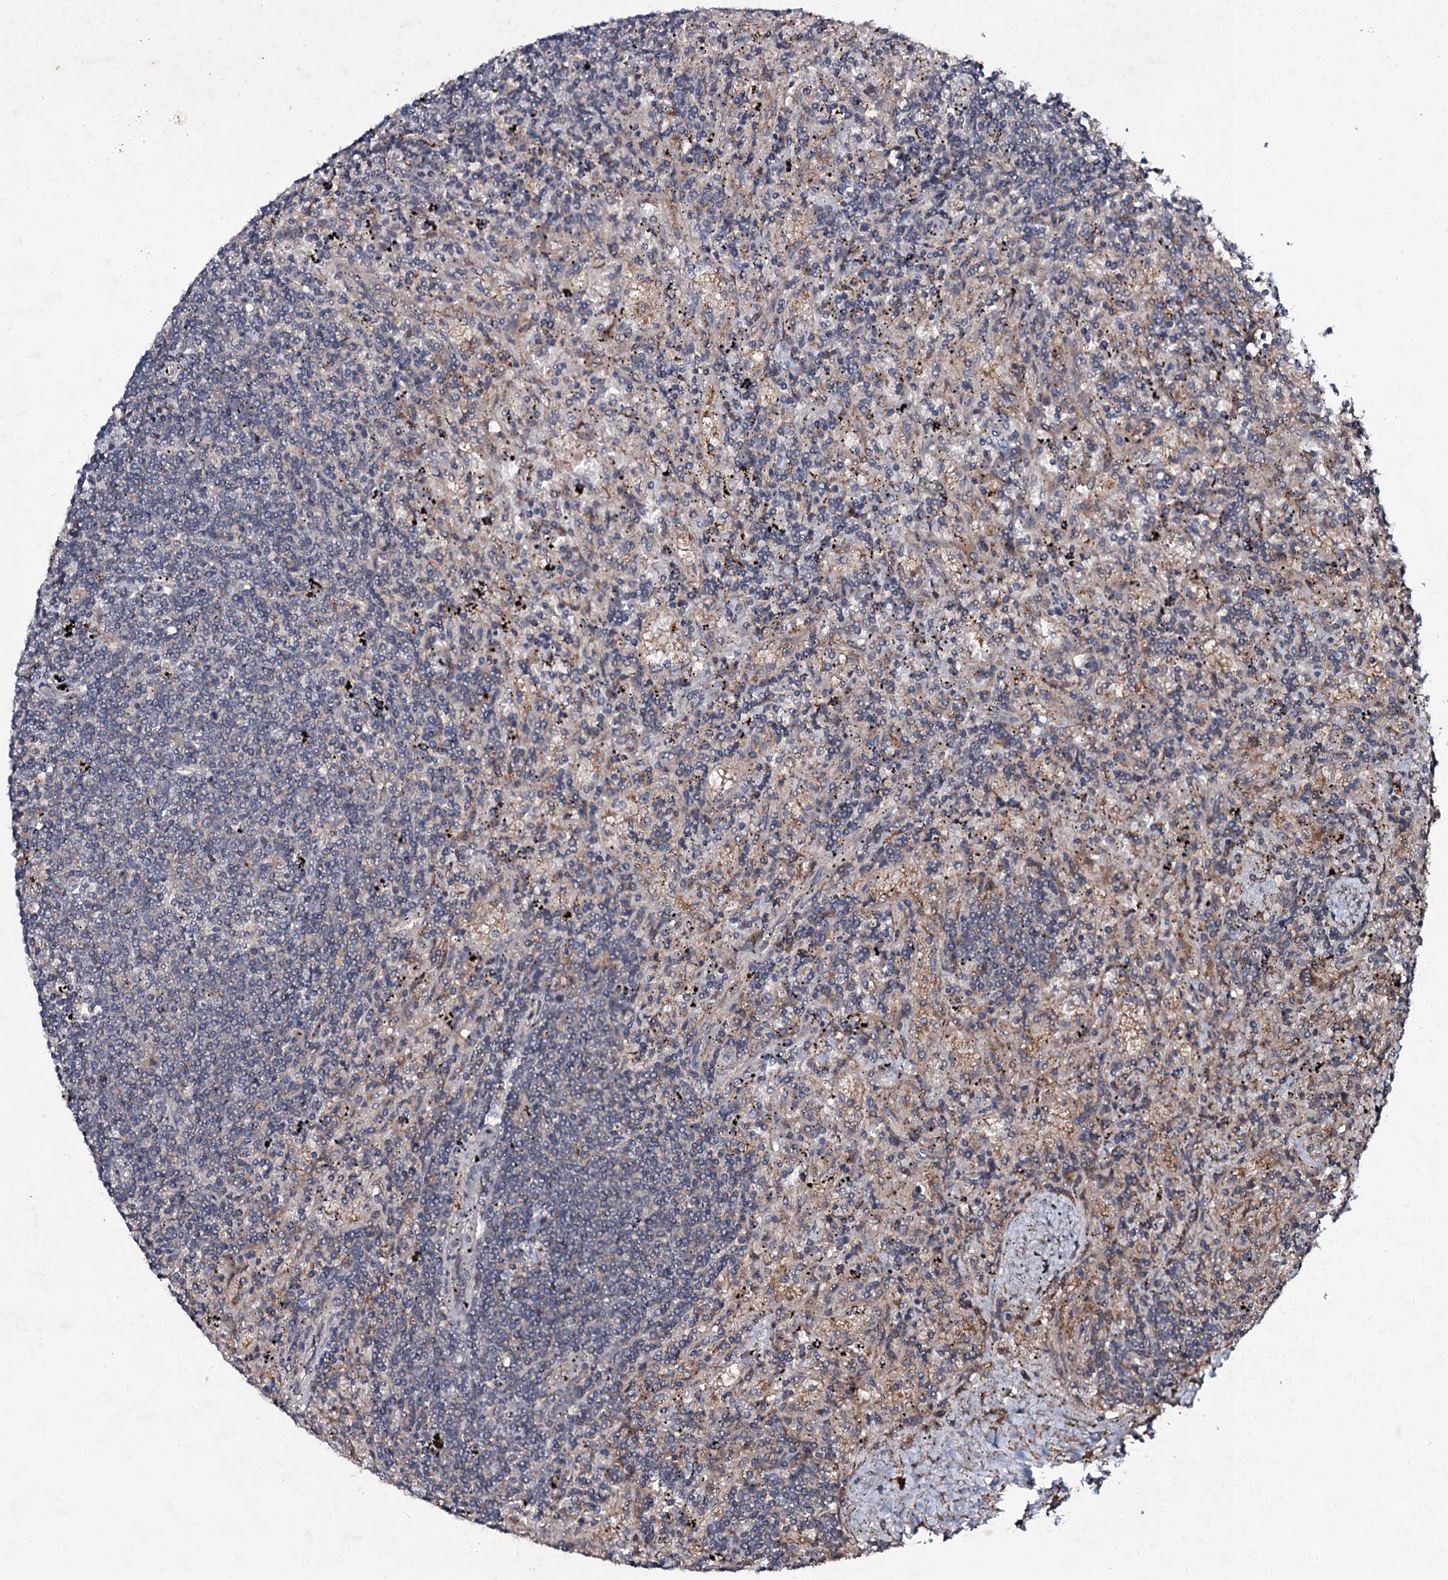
{"staining": {"intensity": "negative", "quantity": "none", "location": "none"}, "tissue": "lymphoma", "cell_type": "Tumor cells", "image_type": "cancer", "snomed": [{"axis": "morphology", "description": "Malignant lymphoma, non-Hodgkin's type, Low grade"}, {"axis": "topography", "description": "Spleen"}], "caption": "The photomicrograph exhibits no staining of tumor cells in malignant lymphoma, non-Hodgkin's type (low-grade). (DAB IHC visualized using brightfield microscopy, high magnification).", "gene": "SNAP23", "patient": {"sex": "male", "age": 76}}